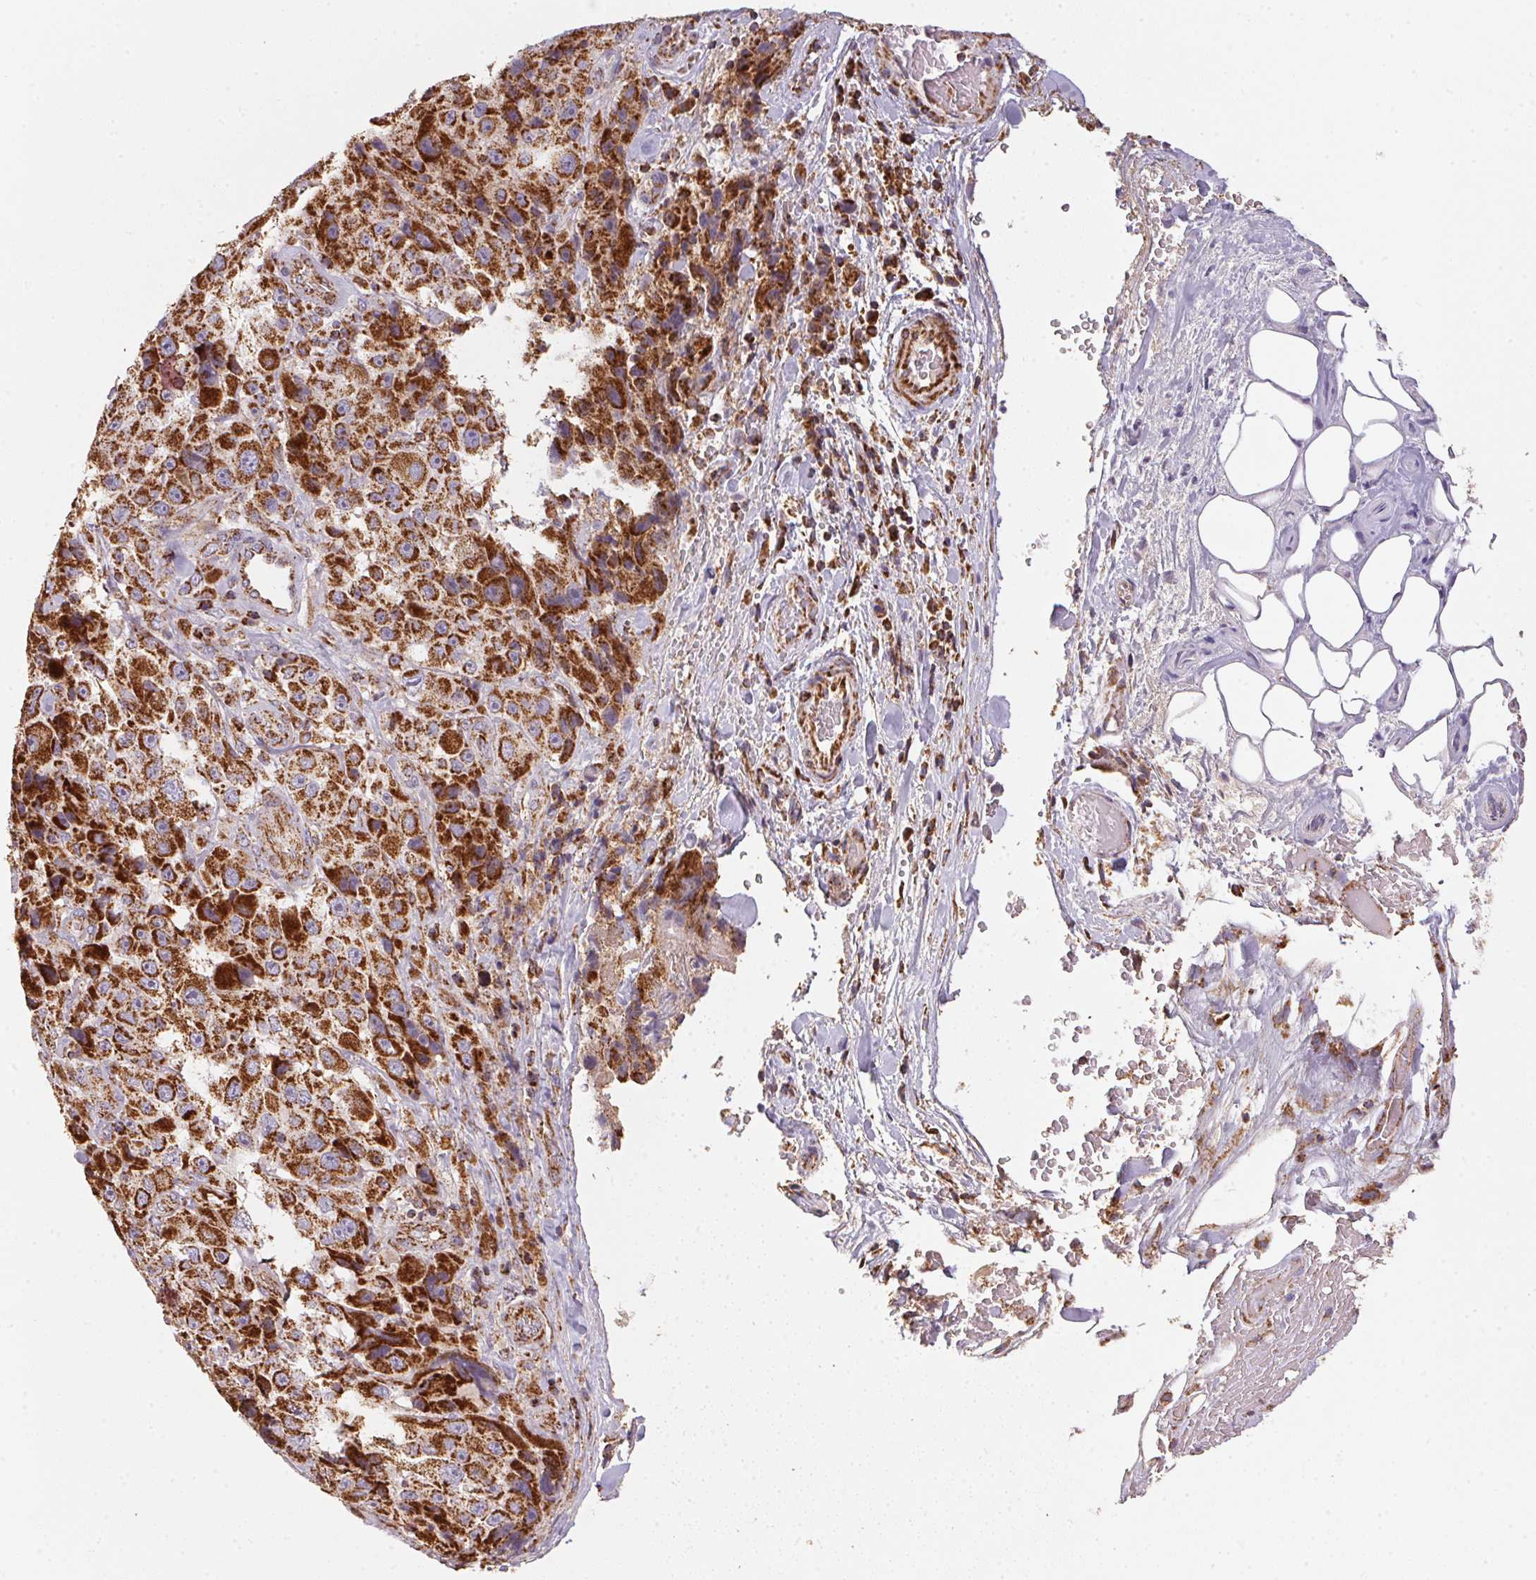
{"staining": {"intensity": "strong", "quantity": ">75%", "location": "cytoplasmic/membranous"}, "tissue": "melanoma", "cell_type": "Tumor cells", "image_type": "cancer", "snomed": [{"axis": "morphology", "description": "Malignant melanoma, Metastatic site"}, {"axis": "topography", "description": "Lymph node"}], "caption": "The histopathology image exhibits immunohistochemical staining of melanoma. There is strong cytoplasmic/membranous positivity is seen in about >75% of tumor cells.", "gene": "NDUFS2", "patient": {"sex": "male", "age": 62}}